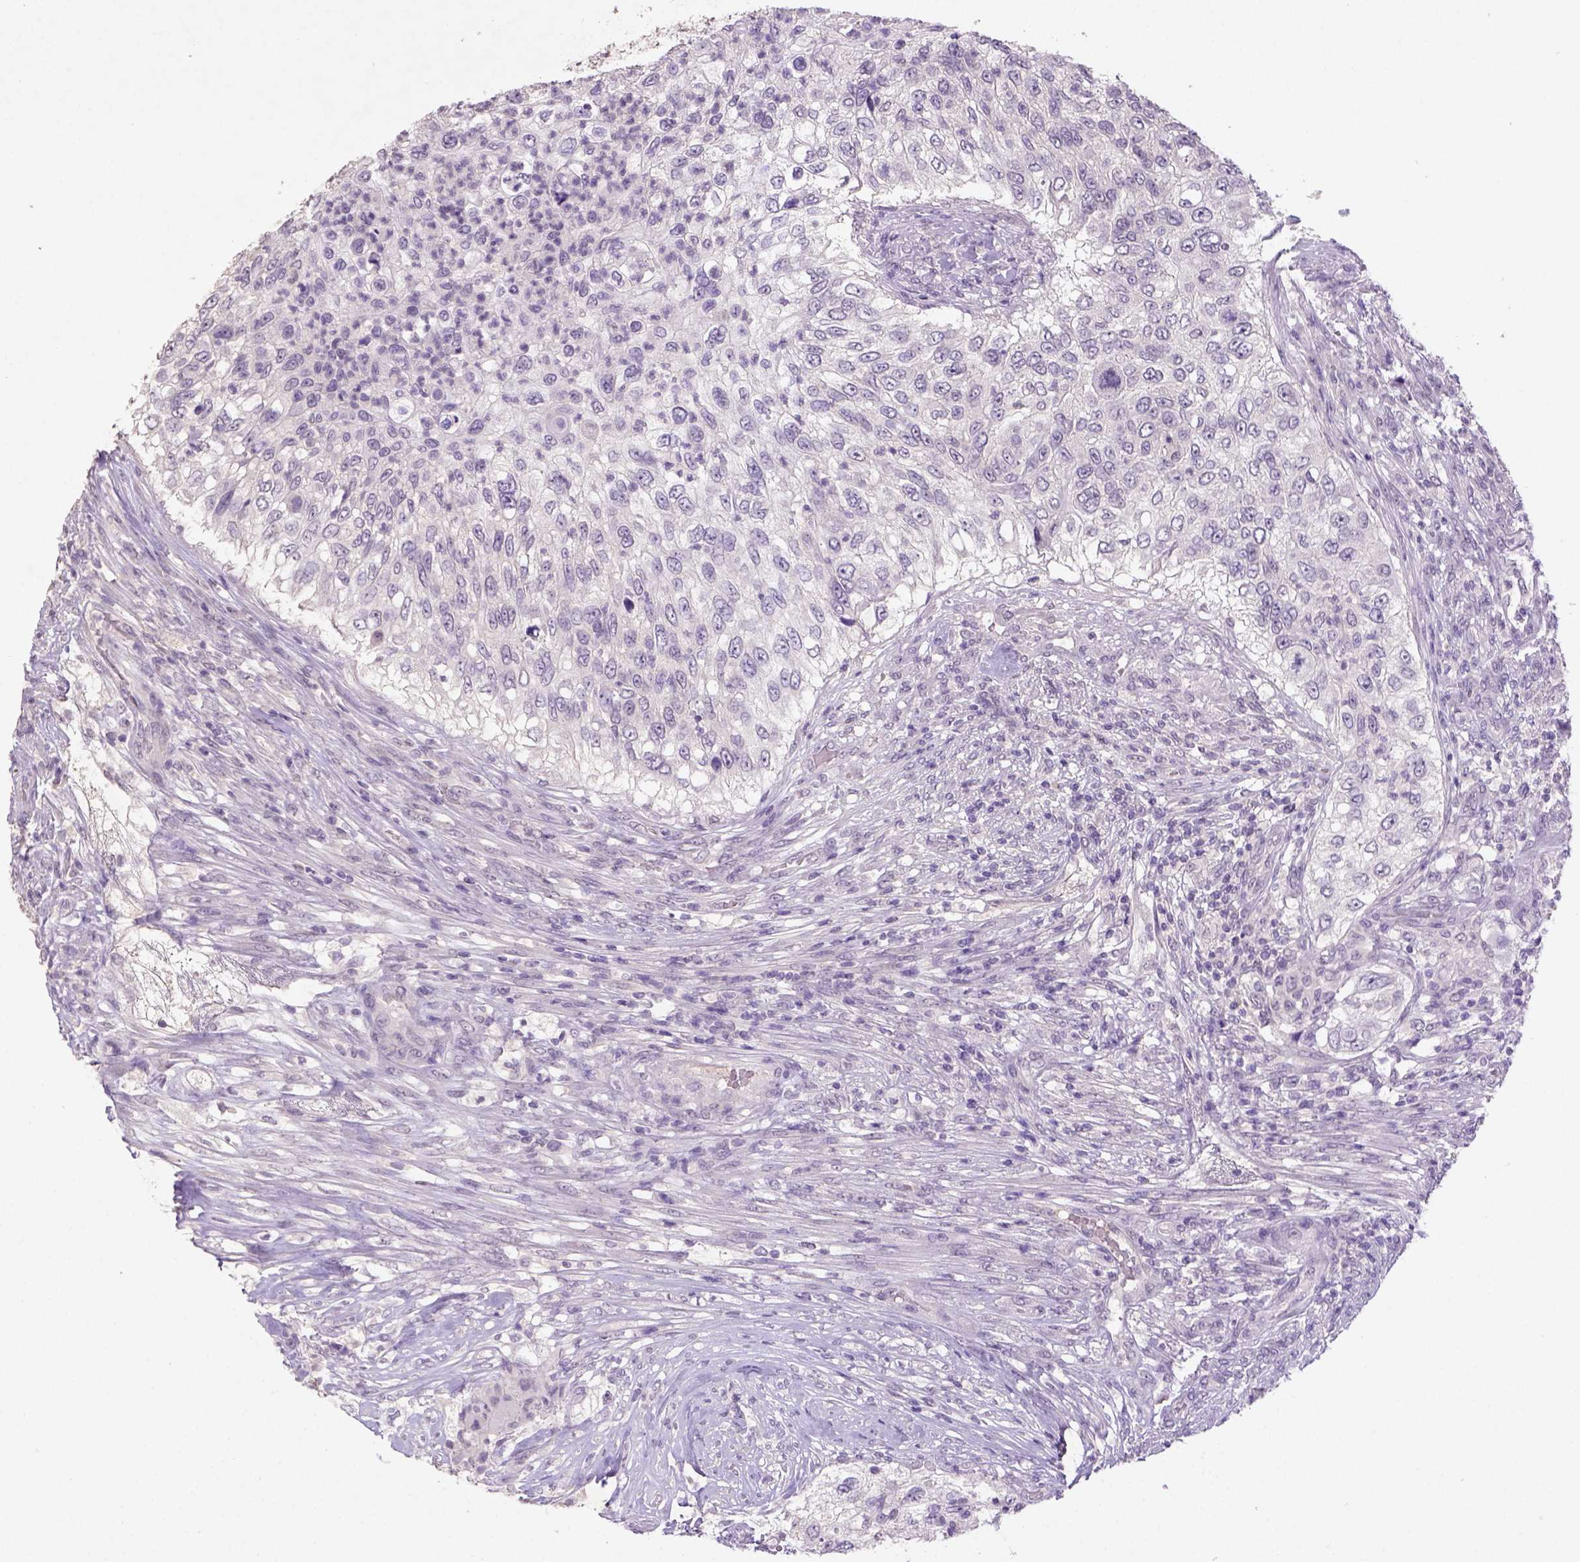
{"staining": {"intensity": "negative", "quantity": "none", "location": "none"}, "tissue": "urothelial cancer", "cell_type": "Tumor cells", "image_type": "cancer", "snomed": [{"axis": "morphology", "description": "Urothelial carcinoma, High grade"}, {"axis": "topography", "description": "Urinary bladder"}], "caption": "Immunohistochemistry (IHC) photomicrograph of neoplastic tissue: urothelial carcinoma (high-grade) stained with DAB (3,3'-diaminobenzidine) reveals no significant protein expression in tumor cells.", "gene": "NLGN2", "patient": {"sex": "female", "age": 60}}